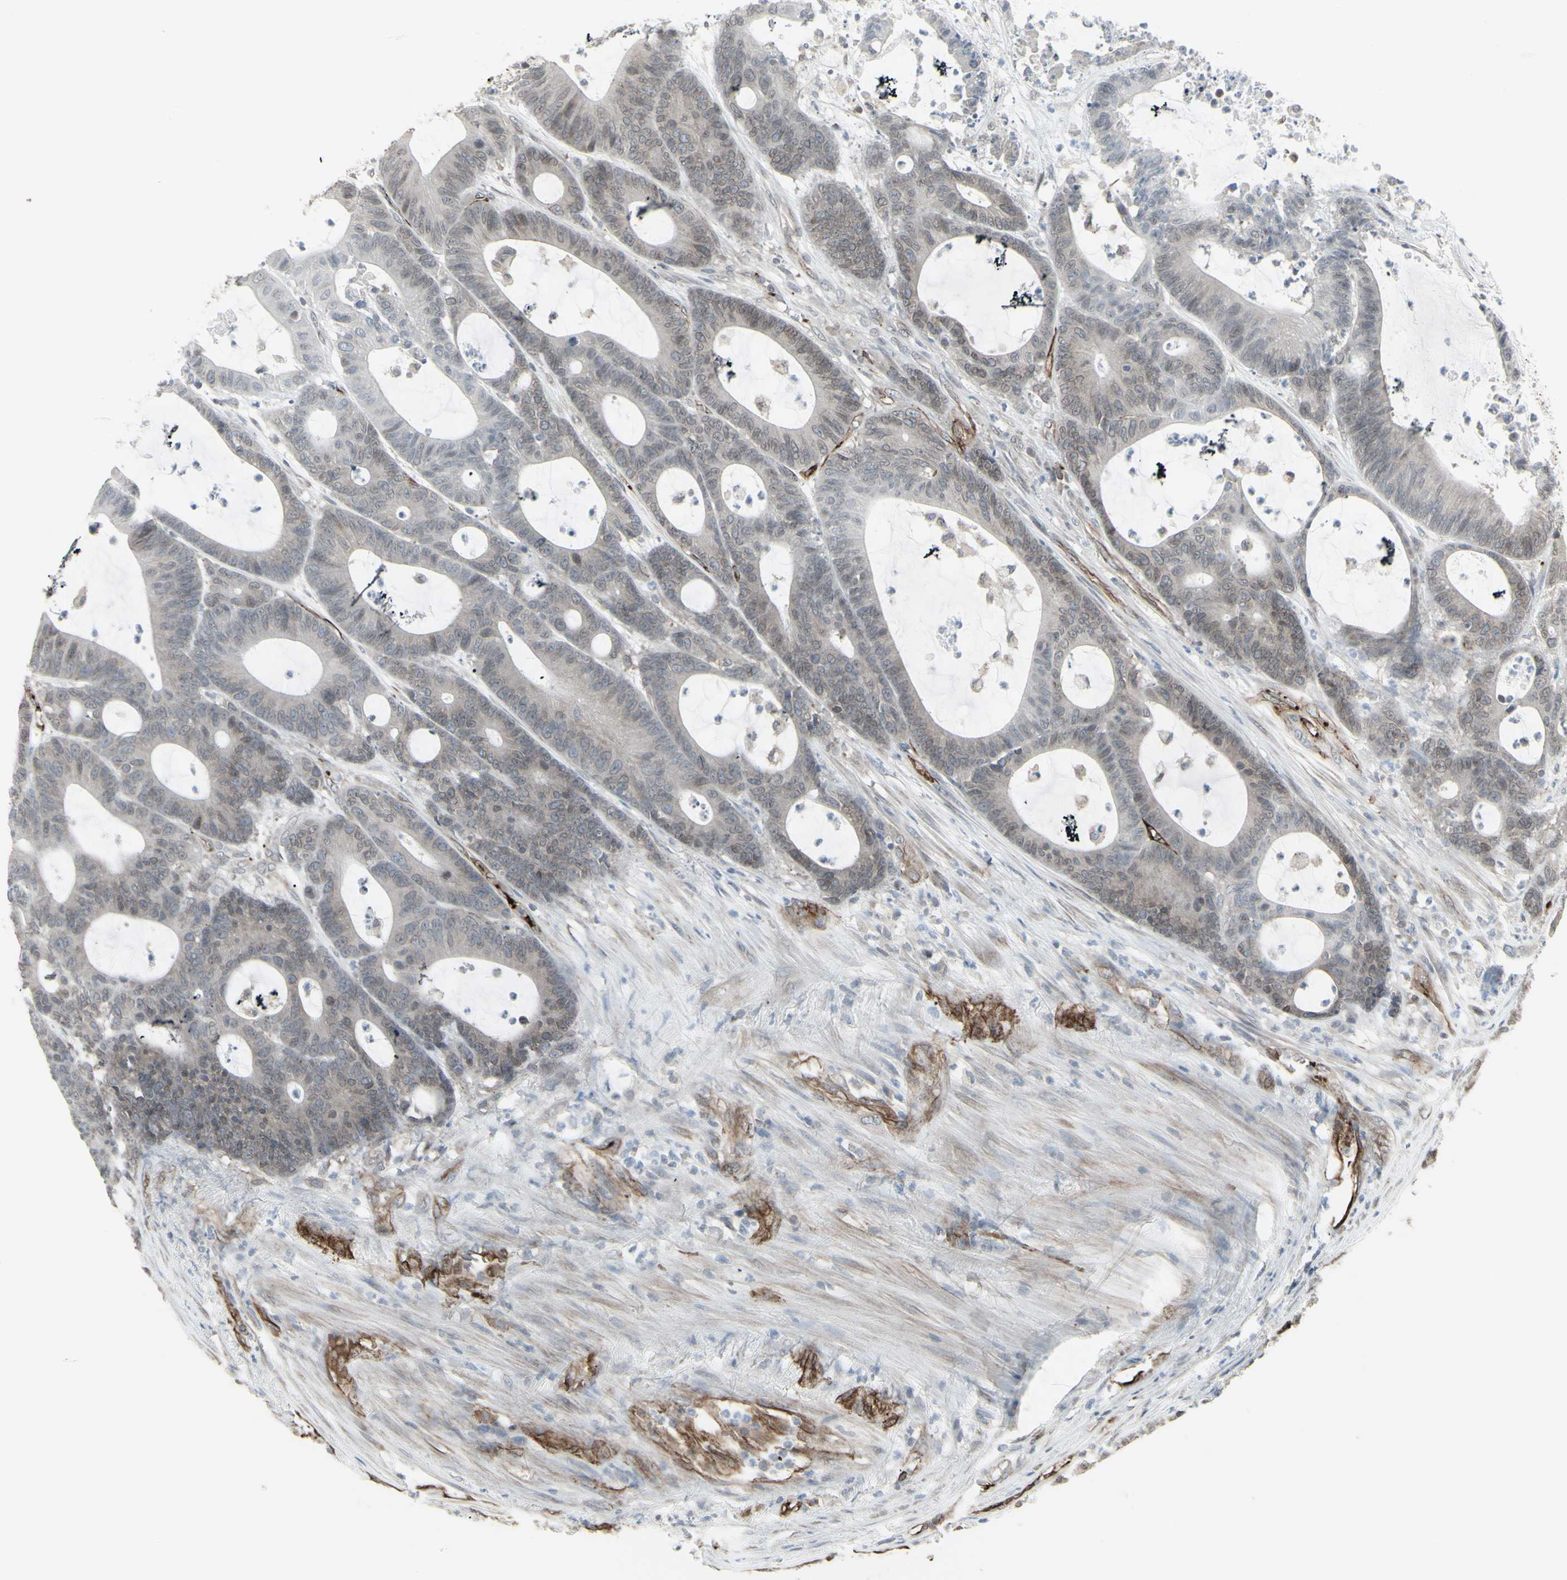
{"staining": {"intensity": "weak", "quantity": "25%-75%", "location": "cytoplasmic/membranous,nuclear"}, "tissue": "colorectal cancer", "cell_type": "Tumor cells", "image_type": "cancer", "snomed": [{"axis": "morphology", "description": "Adenocarcinoma, NOS"}, {"axis": "topography", "description": "Colon"}], "caption": "Human adenocarcinoma (colorectal) stained with a brown dye demonstrates weak cytoplasmic/membranous and nuclear positive staining in about 25%-75% of tumor cells.", "gene": "DTX3L", "patient": {"sex": "female", "age": 84}}